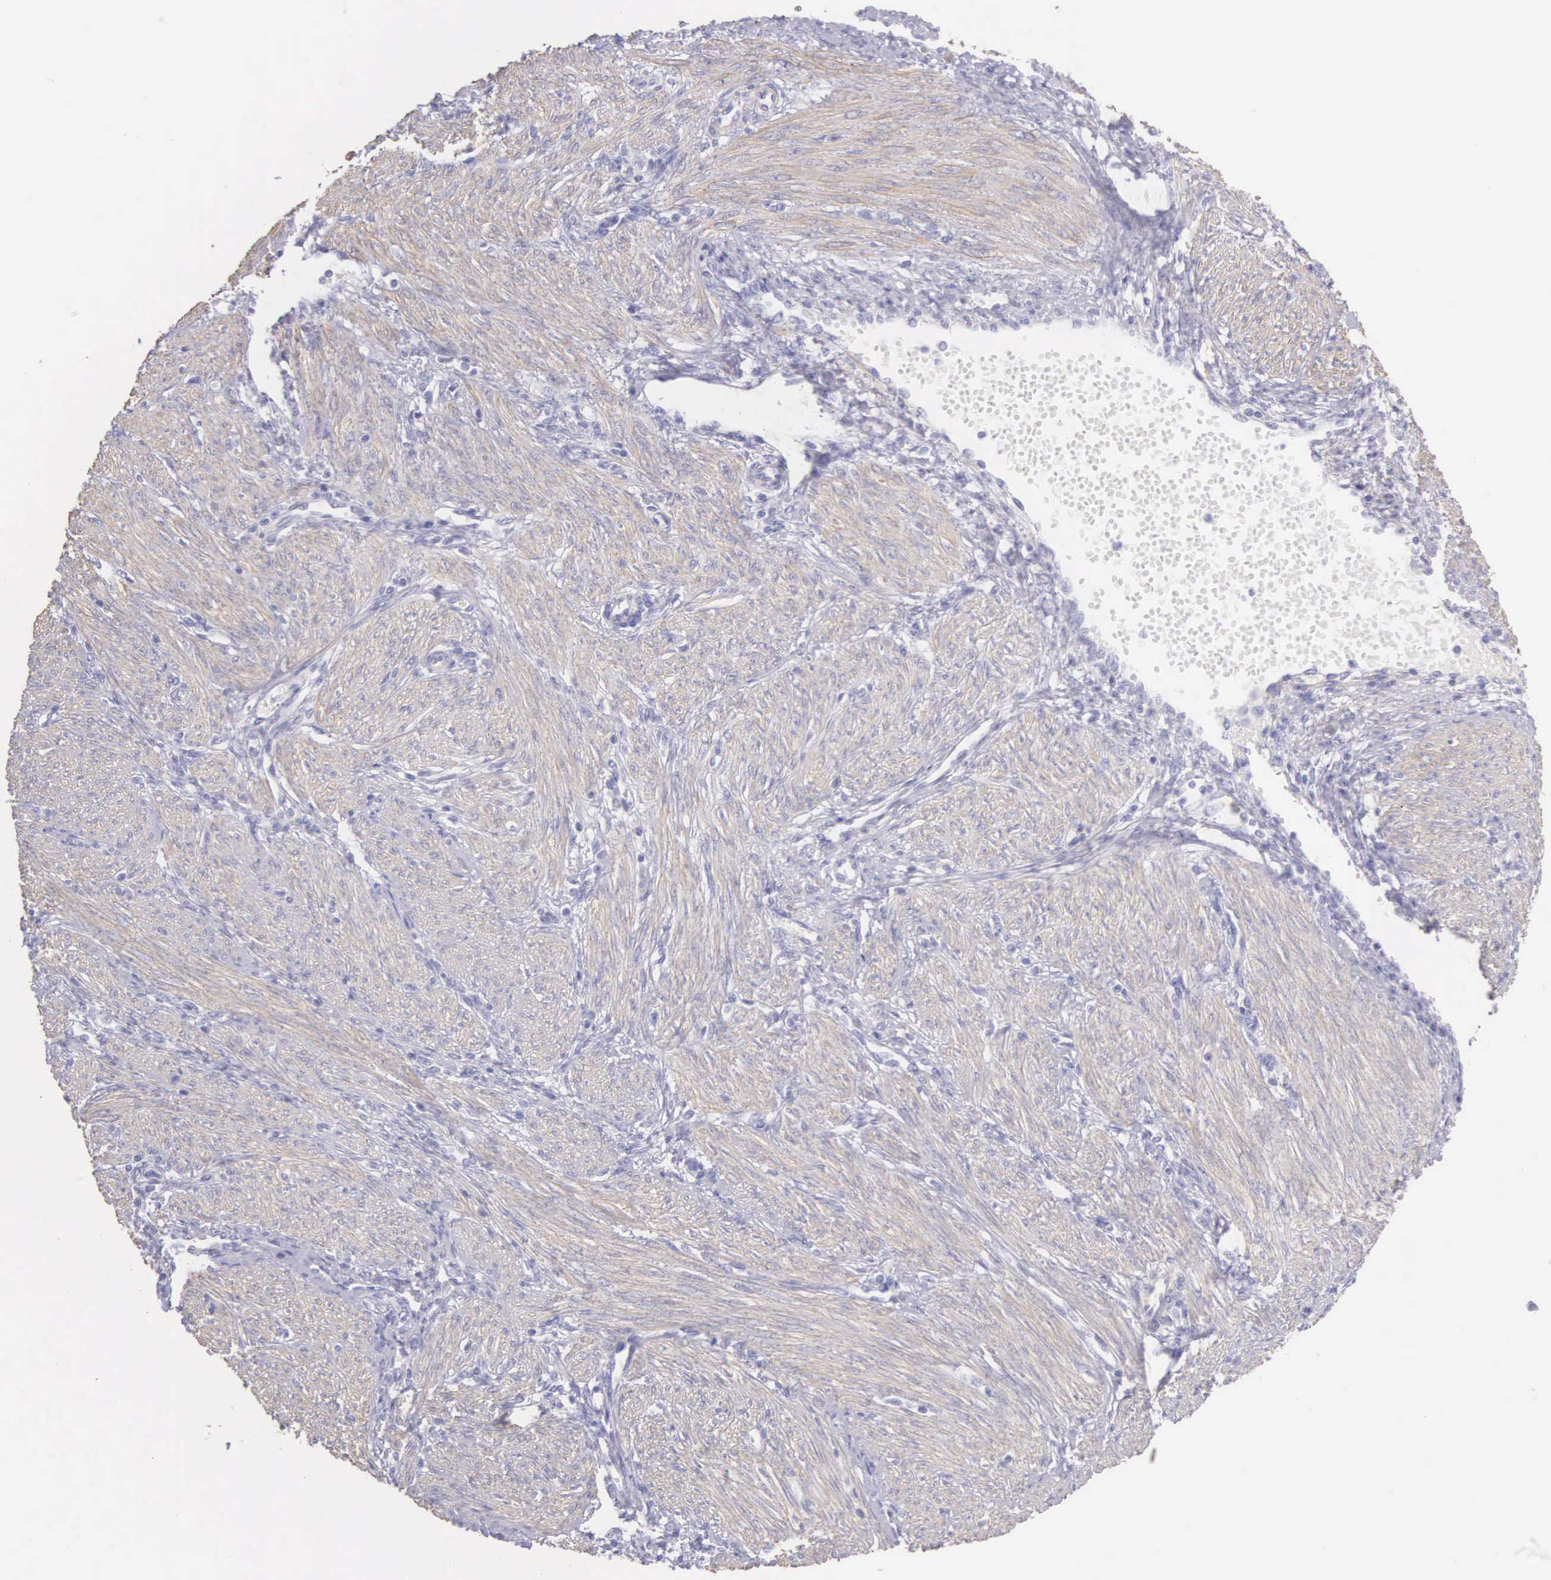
{"staining": {"intensity": "negative", "quantity": "none", "location": "none"}, "tissue": "endometrial cancer", "cell_type": "Tumor cells", "image_type": "cancer", "snomed": [{"axis": "morphology", "description": "Adenocarcinoma, NOS"}, {"axis": "topography", "description": "Endometrium"}], "caption": "IHC photomicrograph of neoplastic tissue: human adenocarcinoma (endometrial) stained with DAB (3,3'-diaminobenzidine) reveals no significant protein expression in tumor cells. (IHC, brightfield microscopy, high magnification).", "gene": "ARFGAP3", "patient": {"sex": "female", "age": 51}}